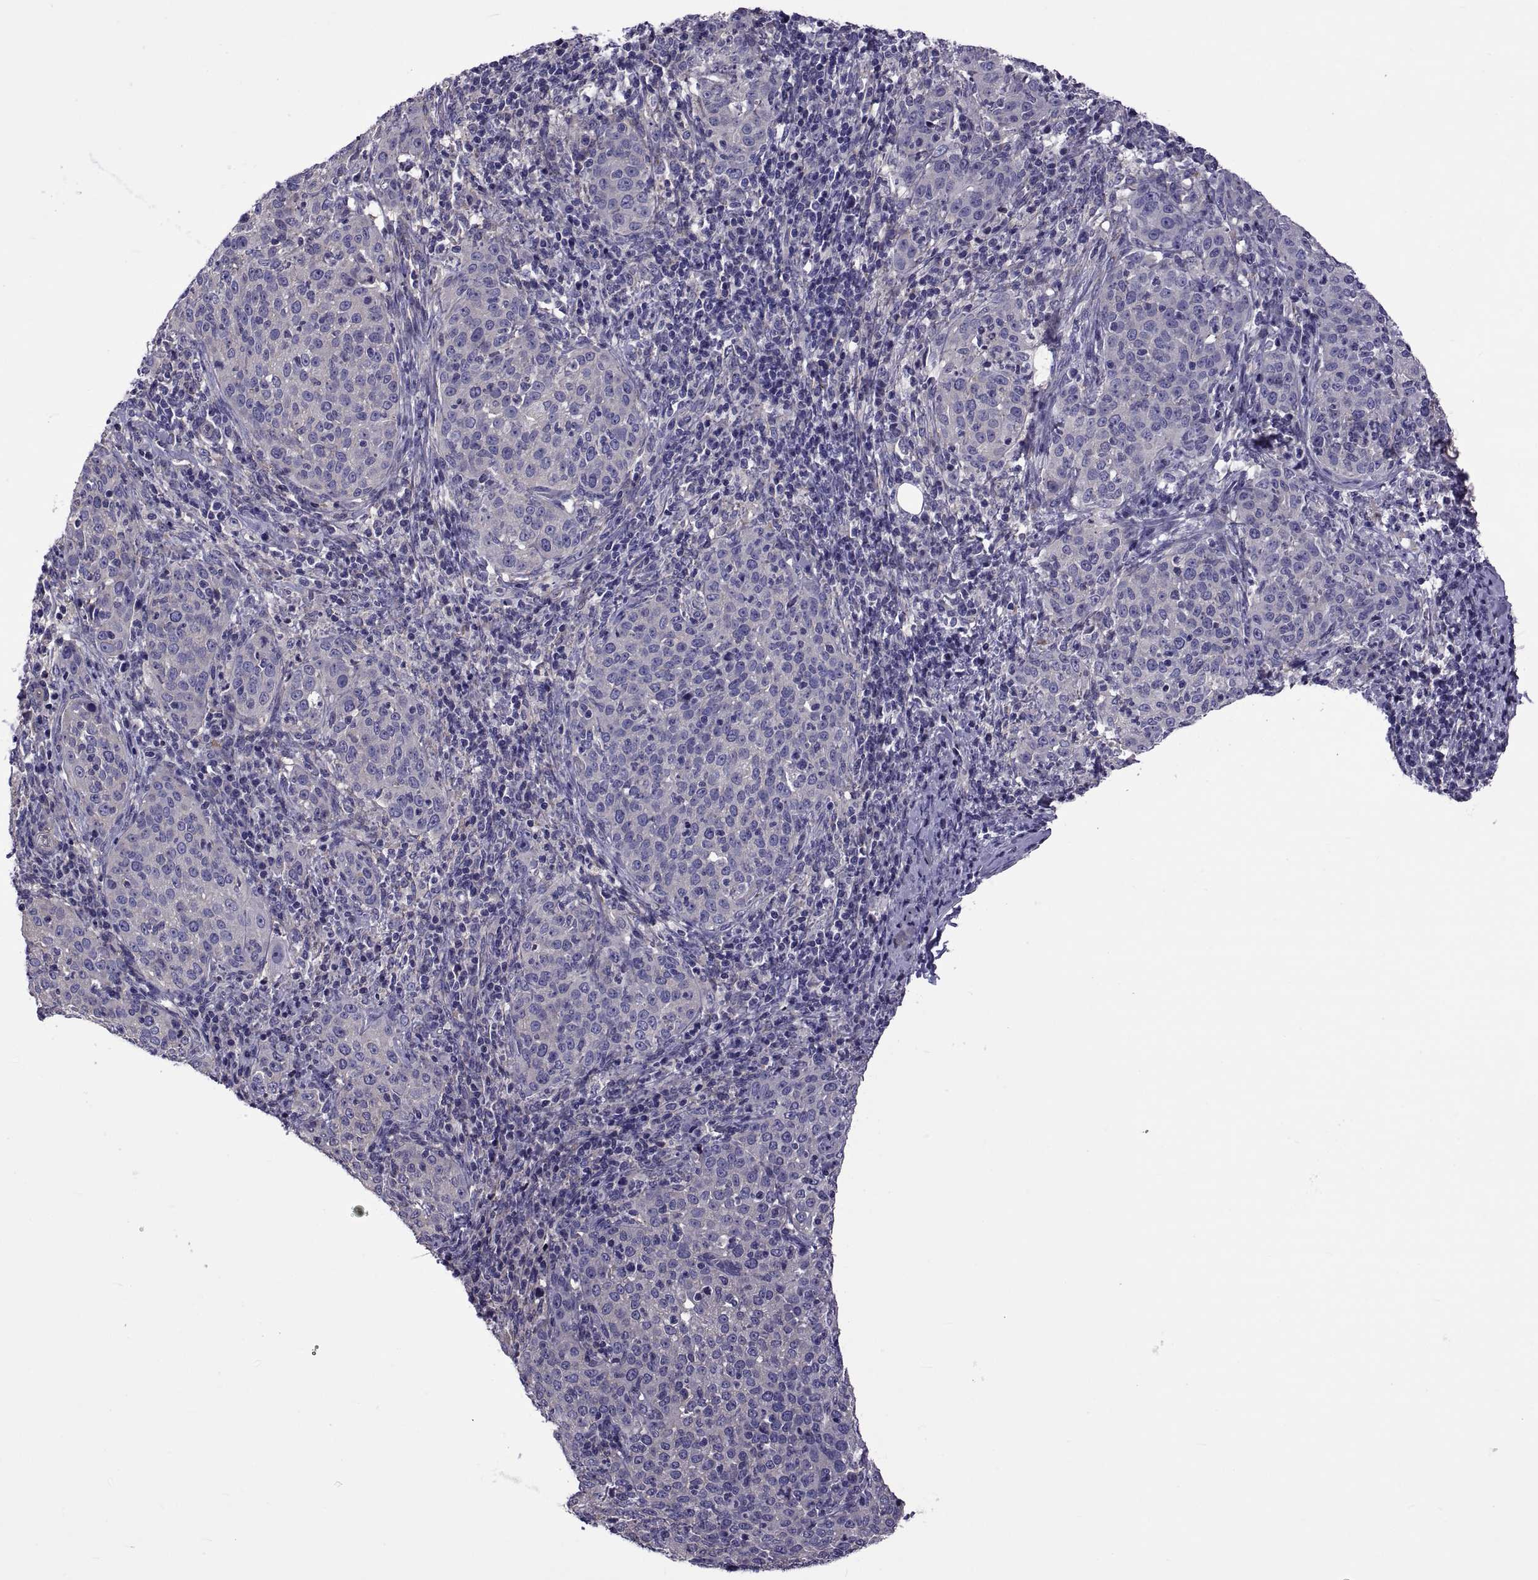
{"staining": {"intensity": "negative", "quantity": "none", "location": "none"}, "tissue": "cervical cancer", "cell_type": "Tumor cells", "image_type": "cancer", "snomed": [{"axis": "morphology", "description": "Squamous cell carcinoma, NOS"}, {"axis": "topography", "description": "Cervix"}], "caption": "High power microscopy histopathology image of an IHC histopathology image of cervical squamous cell carcinoma, revealing no significant positivity in tumor cells.", "gene": "TMC3", "patient": {"sex": "female", "age": 51}}